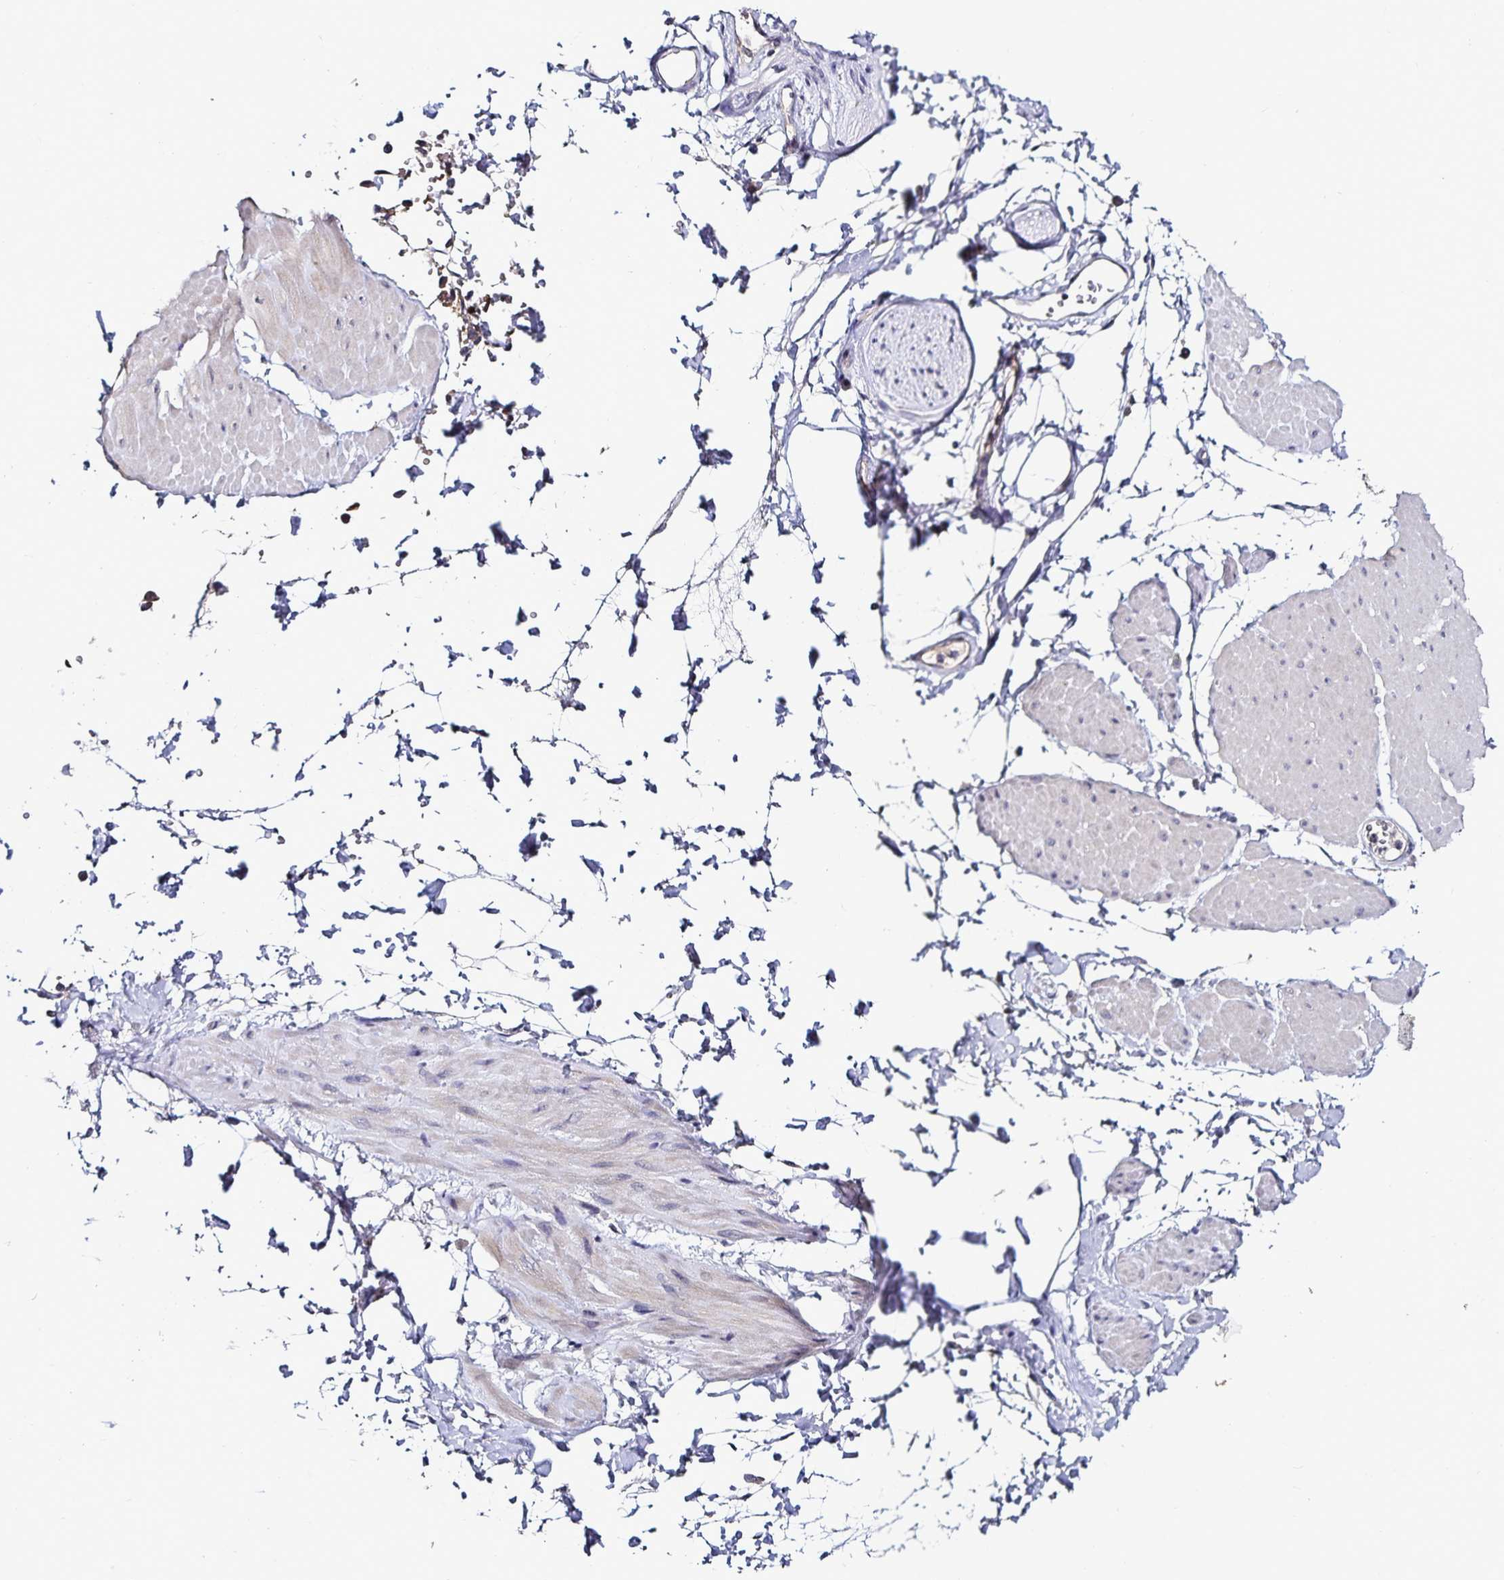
{"staining": {"intensity": "negative", "quantity": "none", "location": "none"}, "tissue": "adipose tissue", "cell_type": "Adipocytes", "image_type": "normal", "snomed": [{"axis": "morphology", "description": "Normal tissue, NOS"}, {"axis": "topography", "description": "Smooth muscle"}, {"axis": "topography", "description": "Peripheral nerve tissue"}], "caption": "IHC of unremarkable human adipose tissue displays no expression in adipocytes.", "gene": "ACSL5", "patient": {"sex": "male", "age": 58}}